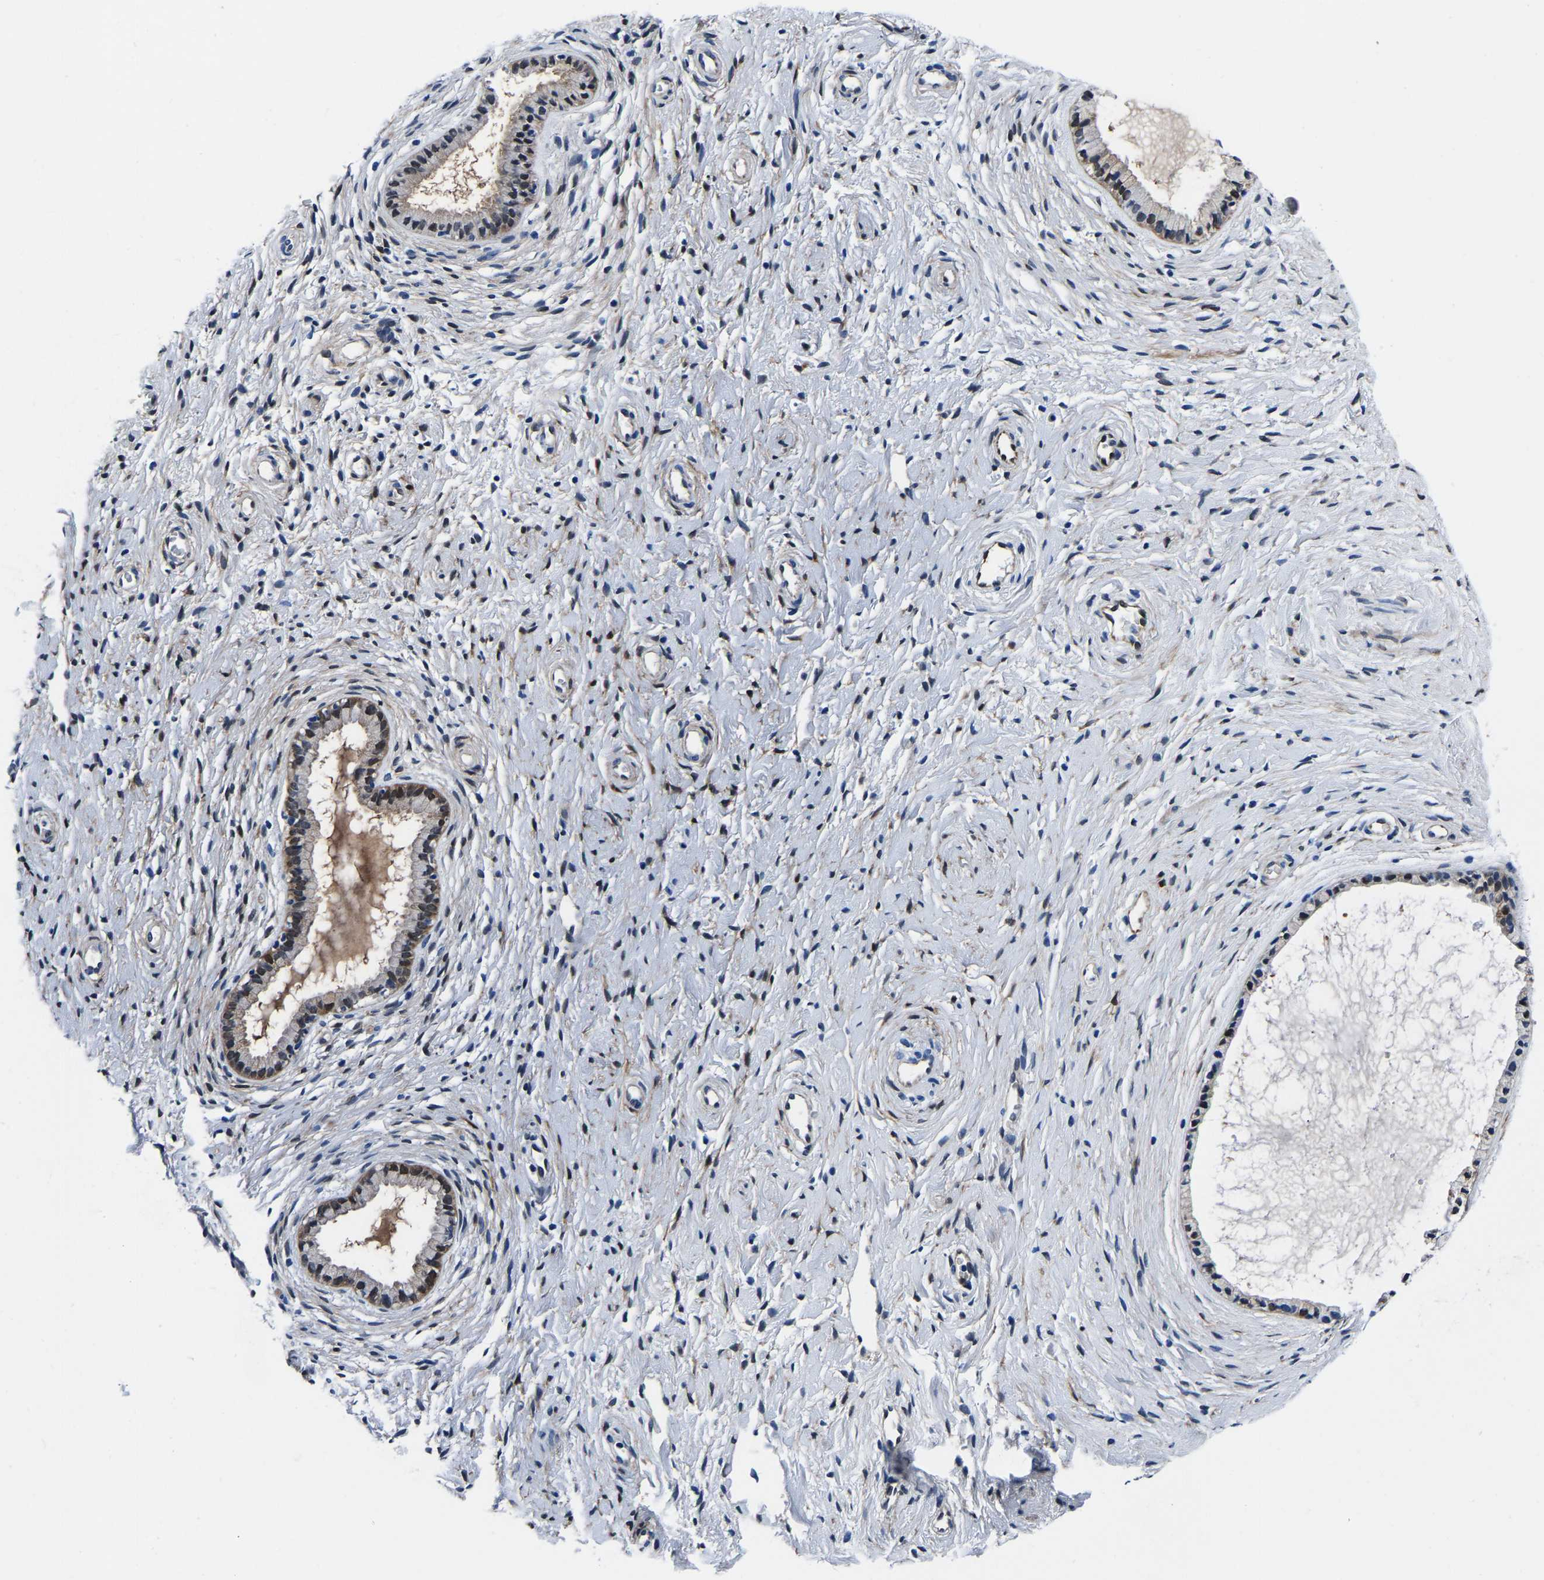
{"staining": {"intensity": "weak", "quantity": "25%-75%", "location": "cytoplasmic/membranous"}, "tissue": "cervix", "cell_type": "Glandular cells", "image_type": "normal", "snomed": [{"axis": "morphology", "description": "Normal tissue, NOS"}, {"axis": "topography", "description": "Cervix"}], "caption": "Weak cytoplasmic/membranous expression is identified in approximately 25%-75% of glandular cells in benign cervix. The staining was performed using DAB (3,3'-diaminobenzidine), with brown indicating positive protein expression. Nuclei are stained blue with hematoxylin.", "gene": "S100A13", "patient": {"sex": "female", "age": 72}}